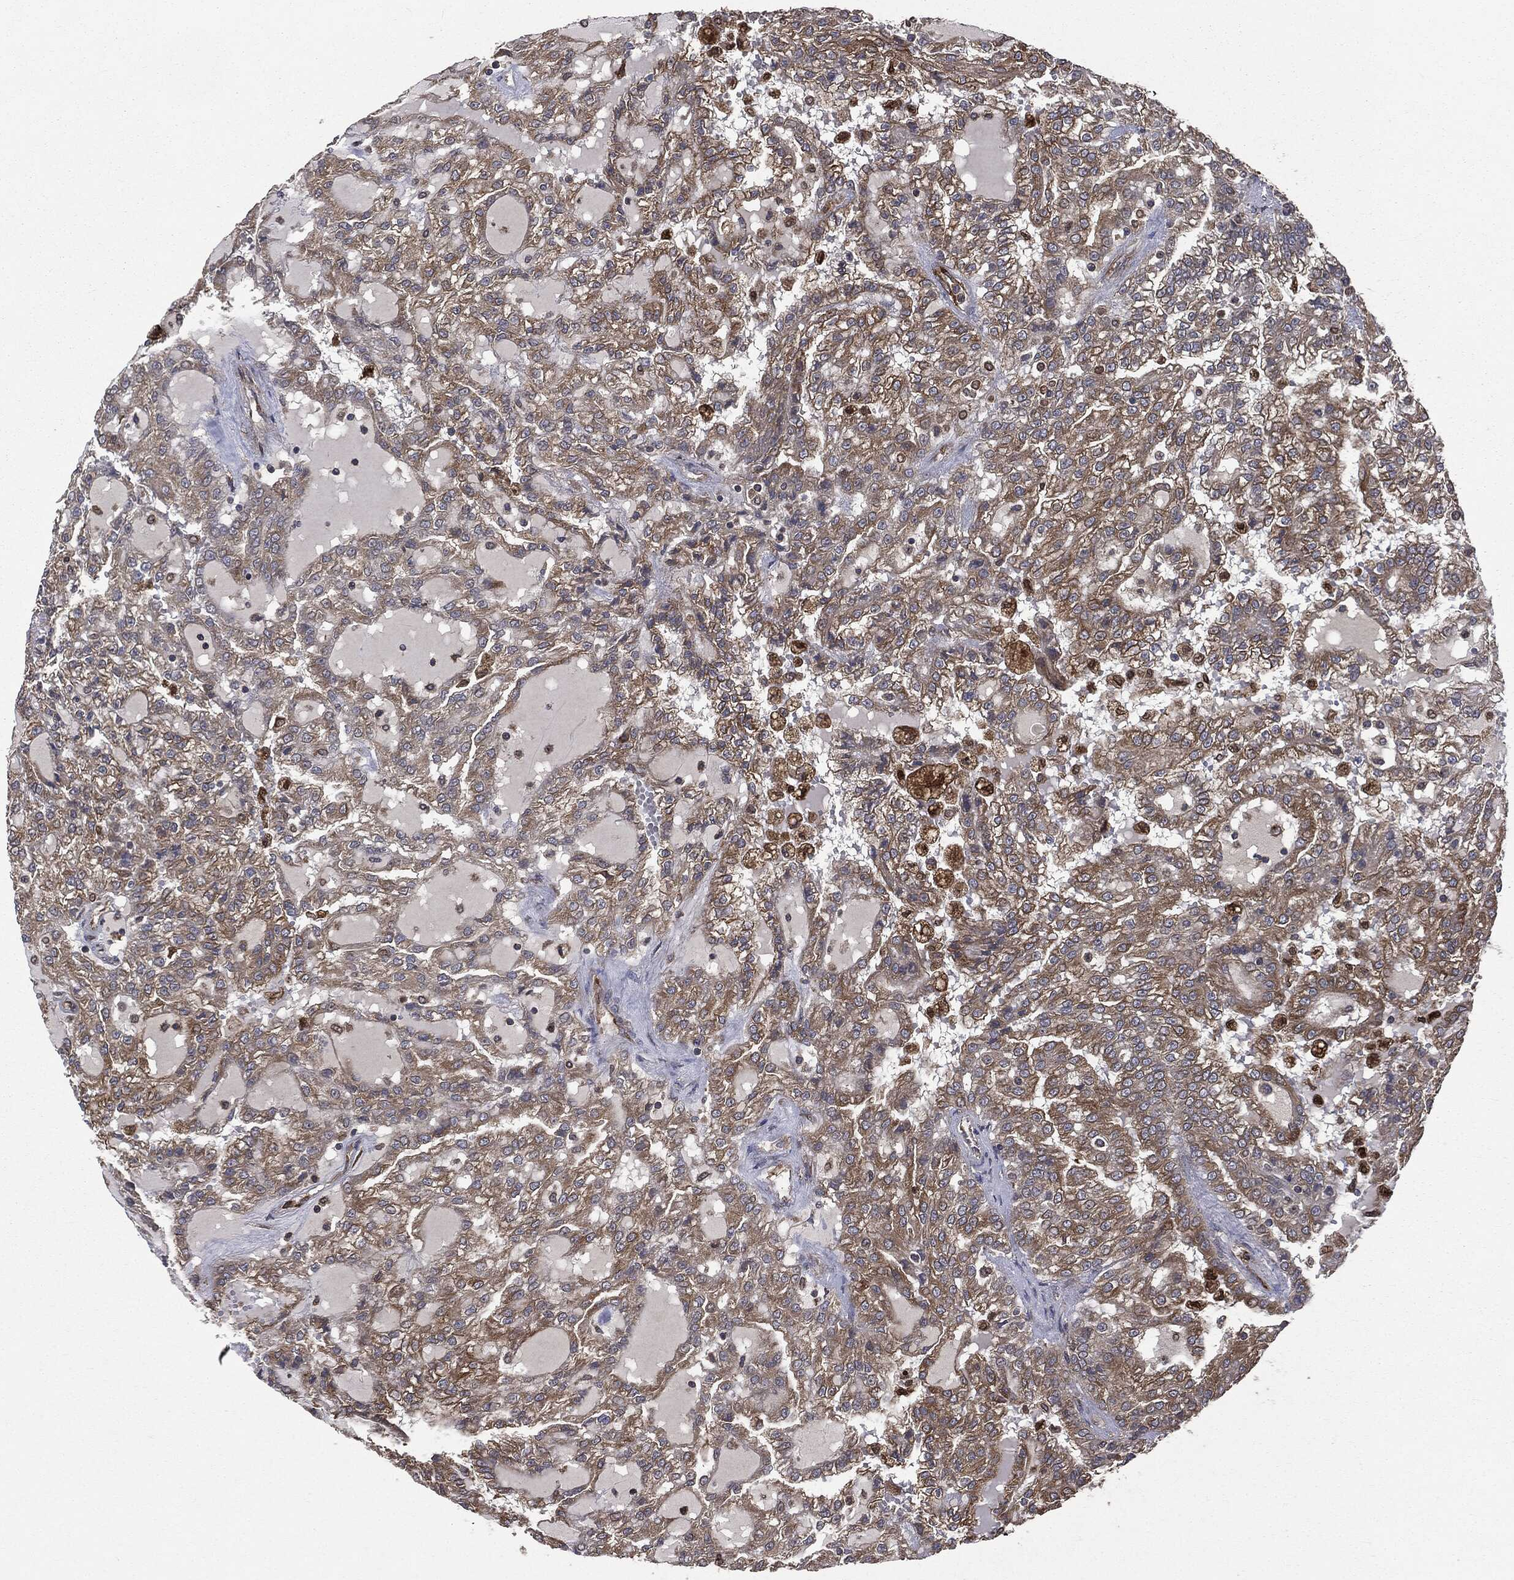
{"staining": {"intensity": "moderate", "quantity": ">75%", "location": "cytoplasmic/membranous"}, "tissue": "renal cancer", "cell_type": "Tumor cells", "image_type": "cancer", "snomed": [{"axis": "morphology", "description": "Adenocarcinoma, NOS"}, {"axis": "topography", "description": "Kidney"}], "caption": "Immunohistochemical staining of renal cancer displays moderate cytoplasmic/membranous protein expression in approximately >75% of tumor cells.", "gene": "PLOD3", "patient": {"sex": "male", "age": 63}}